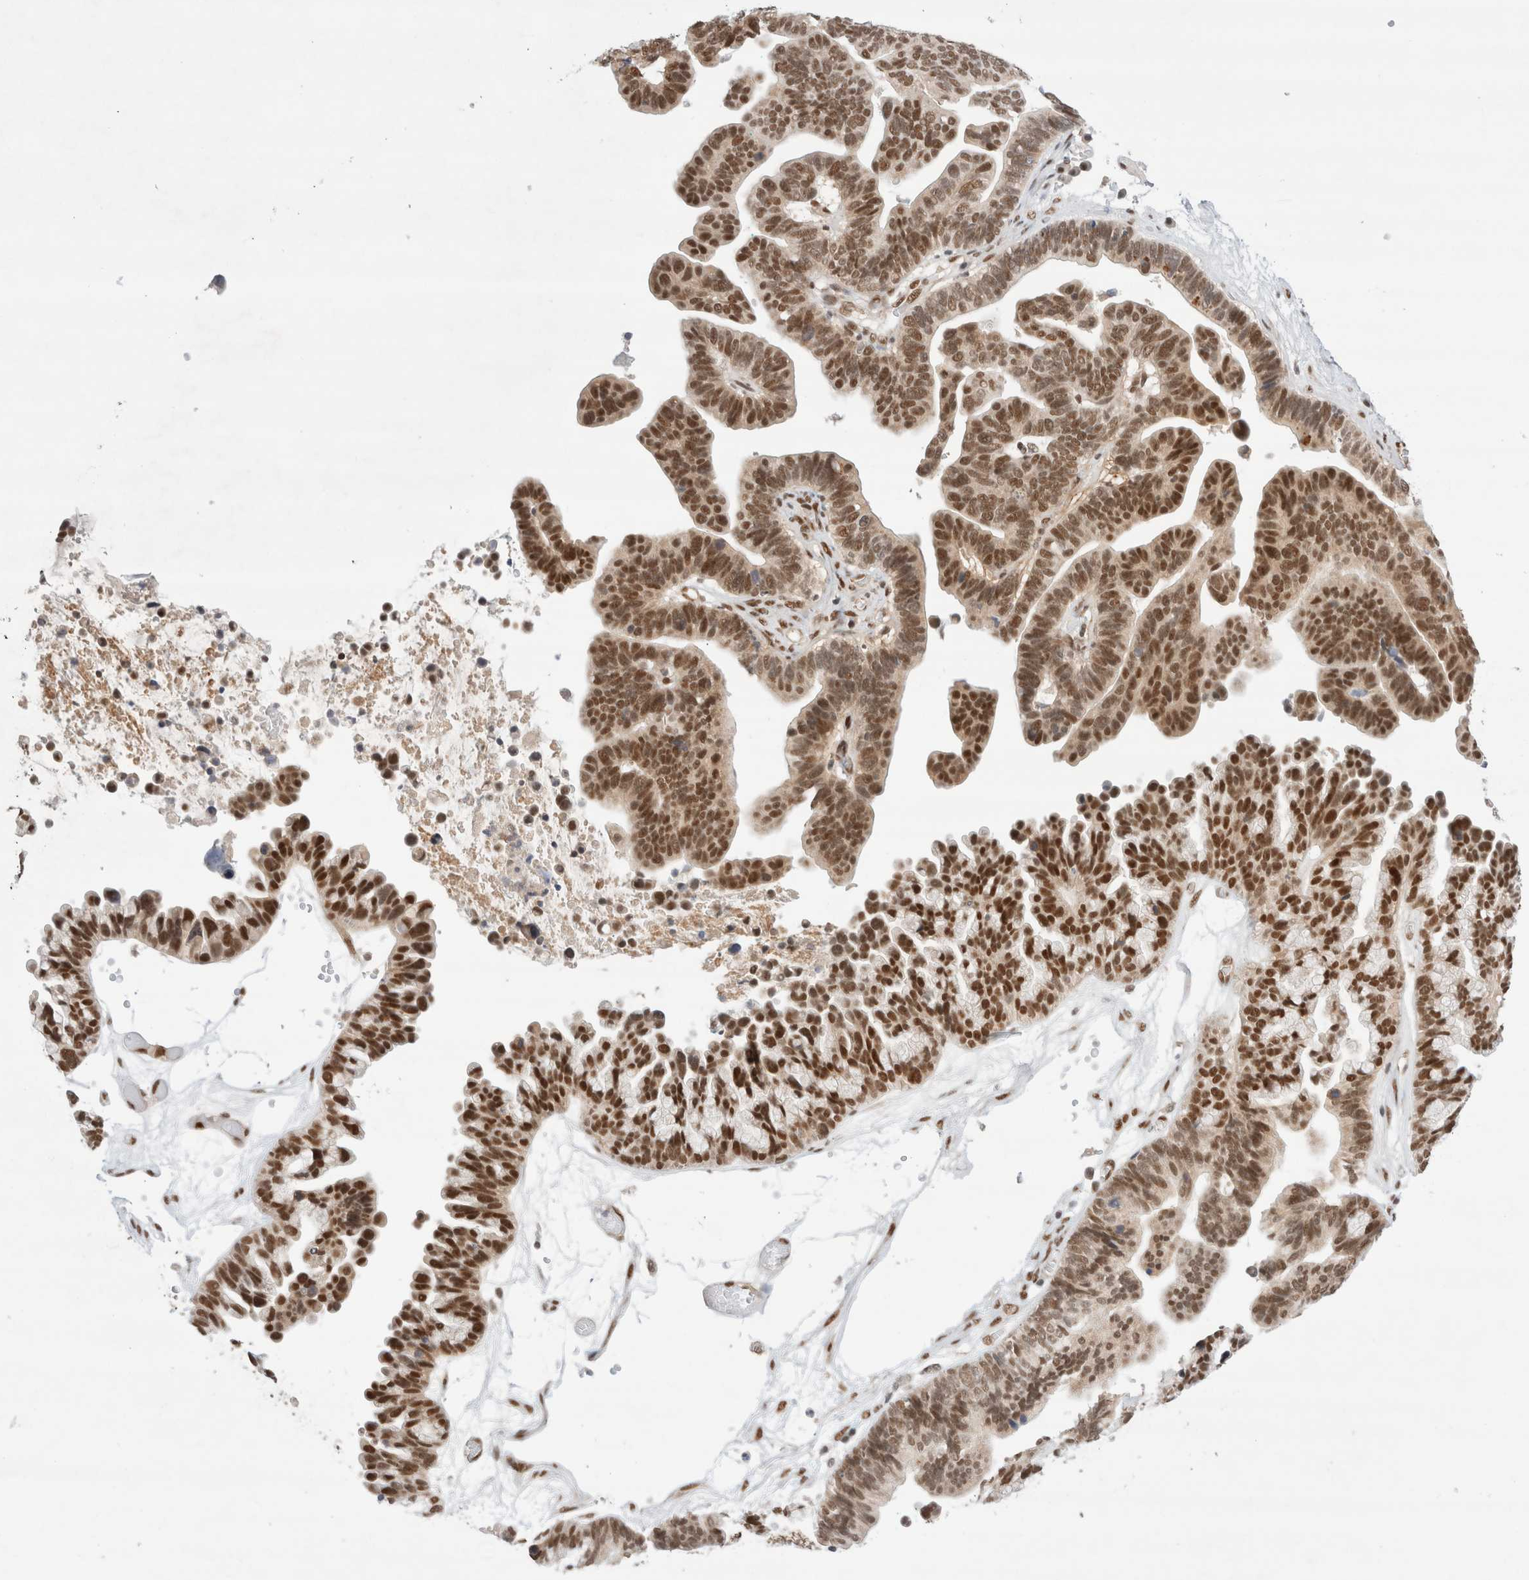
{"staining": {"intensity": "strong", "quantity": ">75%", "location": "nuclear"}, "tissue": "ovarian cancer", "cell_type": "Tumor cells", "image_type": "cancer", "snomed": [{"axis": "morphology", "description": "Cystadenocarcinoma, serous, NOS"}, {"axis": "topography", "description": "Ovary"}], "caption": "DAB (3,3'-diaminobenzidine) immunohistochemical staining of human ovarian cancer (serous cystadenocarcinoma) displays strong nuclear protein positivity in about >75% of tumor cells.", "gene": "GTF2I", "patient": {"sex": "female", "age": 56}}